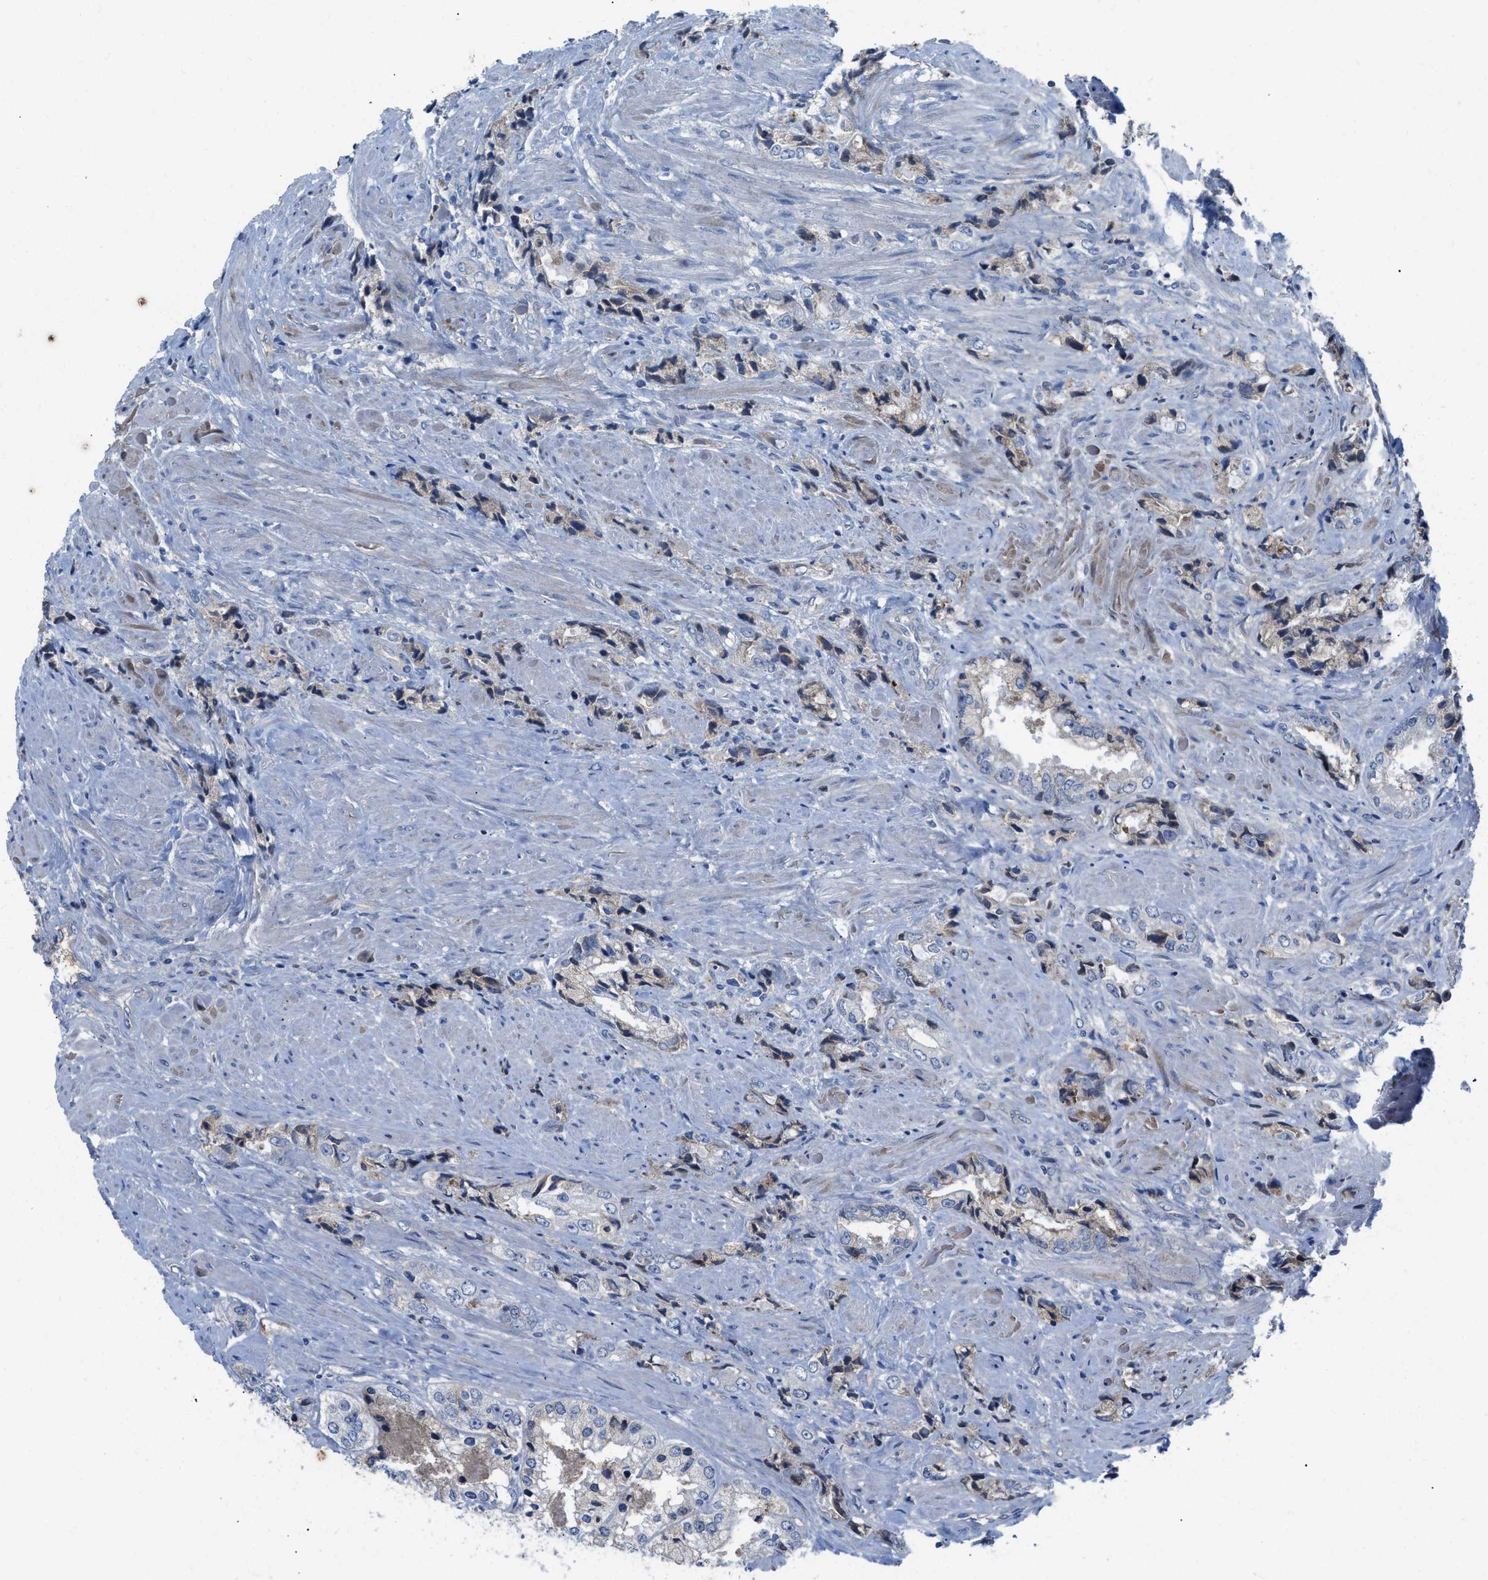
{"staining": {"intensity": "negative", "quantity": "none", "location": "none"}, "tissue": "prostate cancer", "cell_type": "Tumor cells", "image_type": "cancer", "snomed": [{"axis": "morphology", "description": "Adenocarcinoma, High grade"}, {"axis": "topography", "description": "Prostate"}], "caption": "Immunohistochemistry of prostate cancer (high-grade adenocarcinoma) displays no positivity in tumor cells.", "gene": "HPX", "patient": {"sex": "male", "age": 61}}